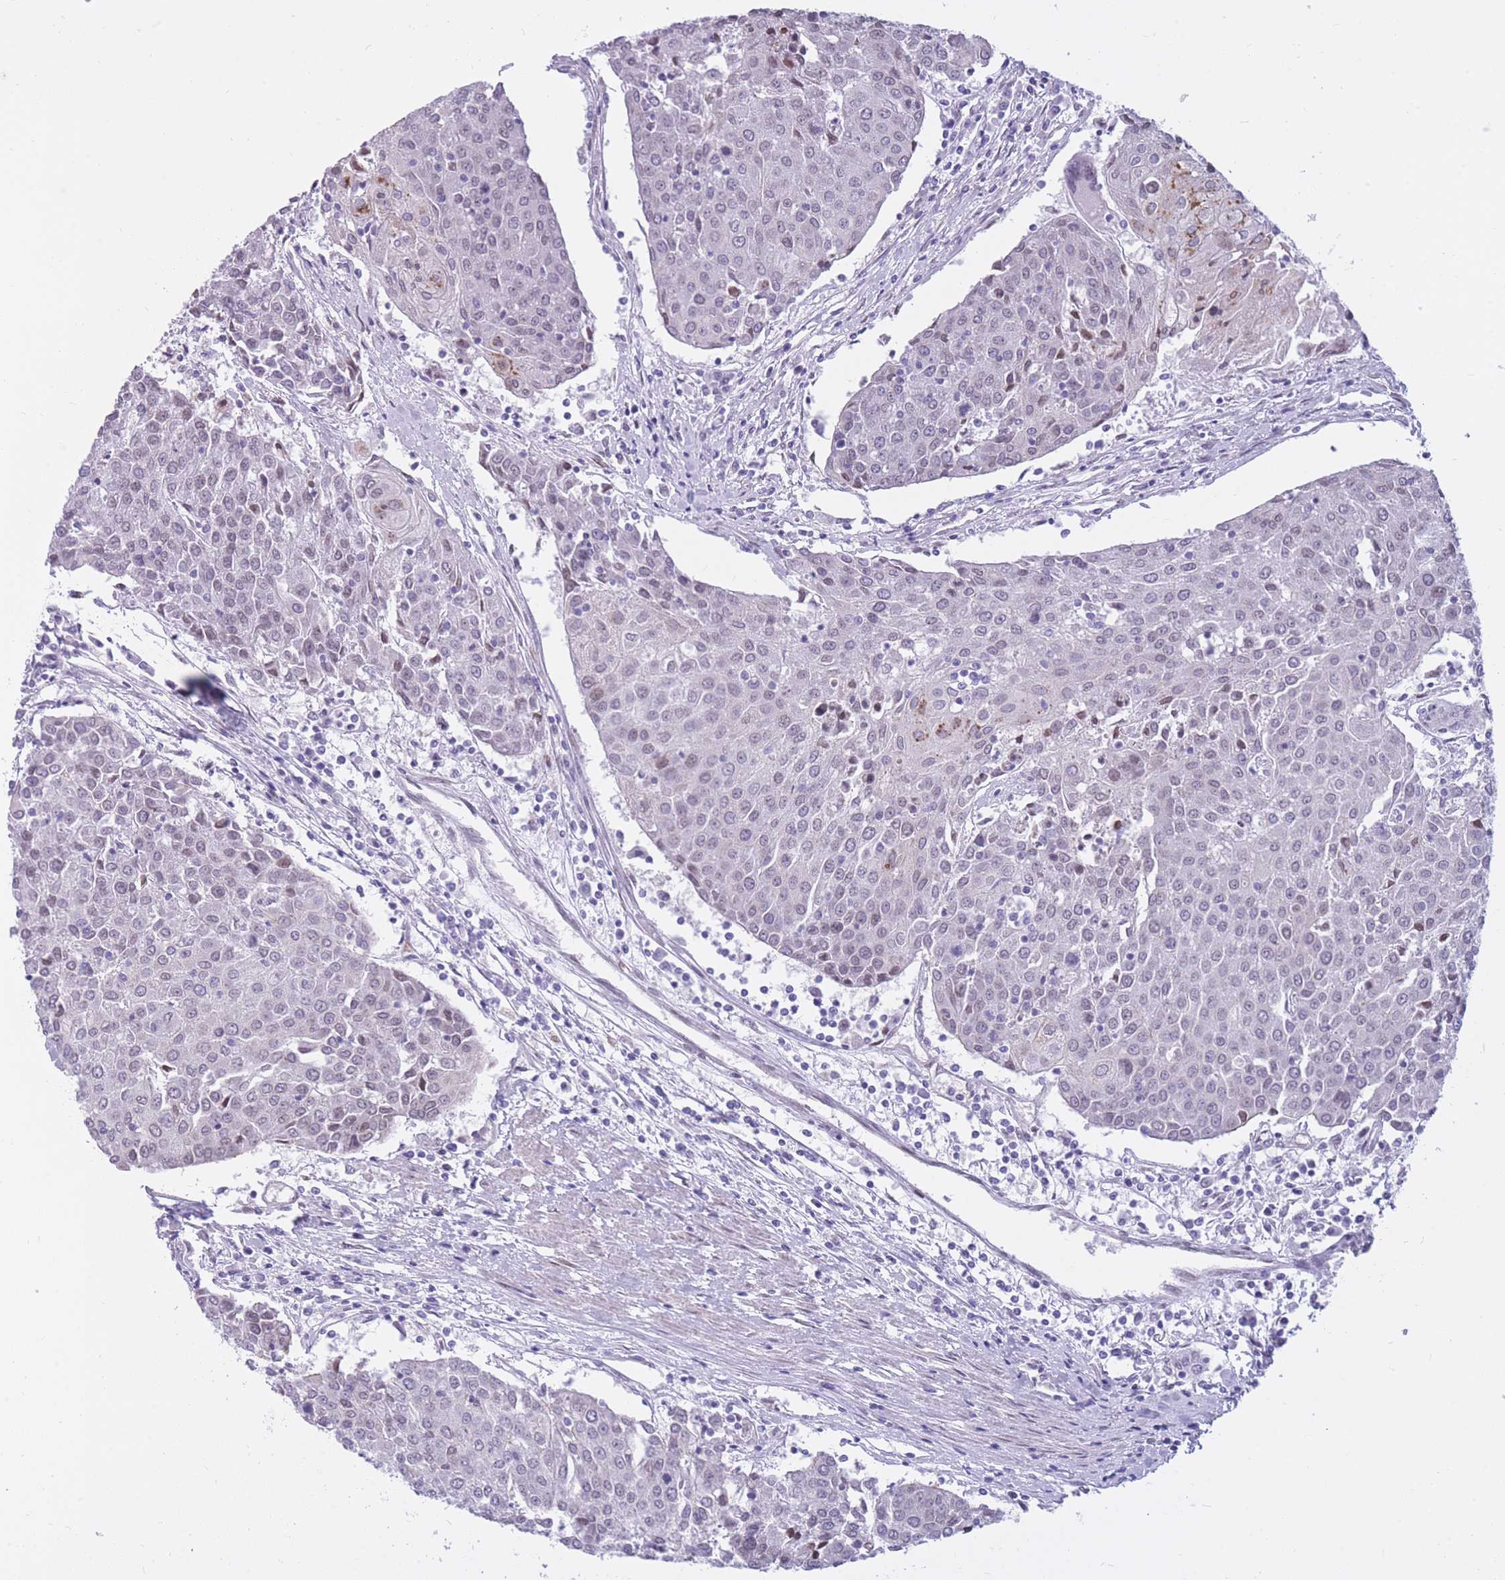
{"staining": {"intensity": "weak", "quantity": "<25%", "location": "nuclear"}, "tissue": "urothelial cancer", "cell_type": "Tumor cells", "image_type": "cancer", "snomed": [{"axis": "morphology", "description": "Urothelial carcinoma, High grade"}, {"axis": "topography", "description": "Urinary bladder"}], "caption": "Urothelial carcinoma (high-grade) was stained to show a protein in brown. There is no significant positivity in tumor cells. (Brightfield microscopy of DAB (3,3'-diaminobenzidine) IHC at high magnification).", "gene": "HOOK2", "patient": {"sex": "female", "age": 85}}